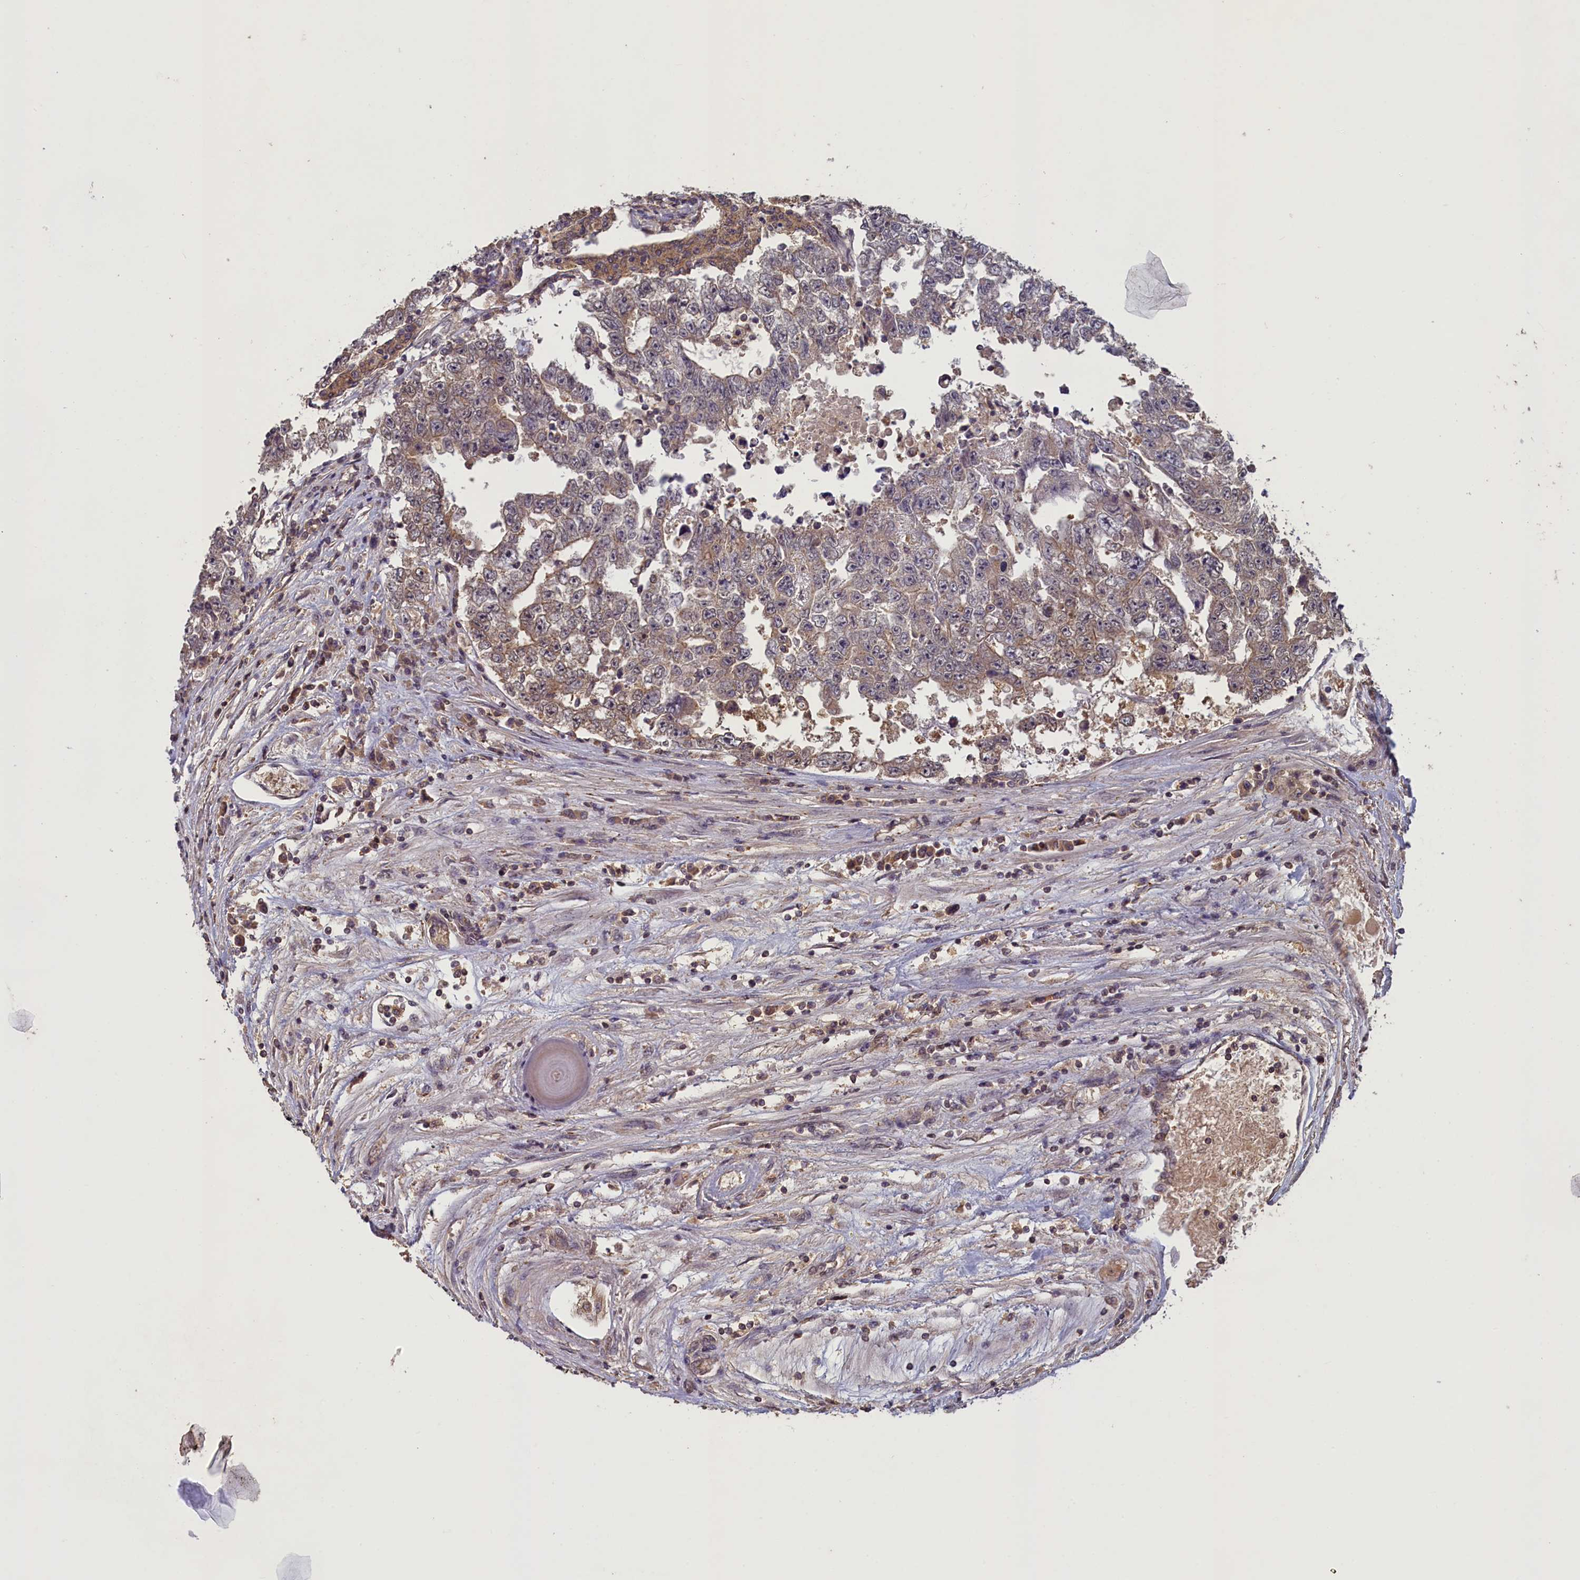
{"staining": {"intensity": "weak", "quantity": "<25%", "location": "cytoplasmic/membranous"}, "tissue": "testis cancer", "cell_type": "Tumor cells", "image_type": "cancer", "snomed": [{"axis": "morphology", "description": "Carcinoma, Embryonal, NOS"}, {"axis": "topography", "description": "Testis"}], "caption": "Immunohistochemistry (IHC) of human testis cancer reveals no staining in tumor cells.", "gene": "NUBP1", "patient": {"sex": "male", "age": 25}}